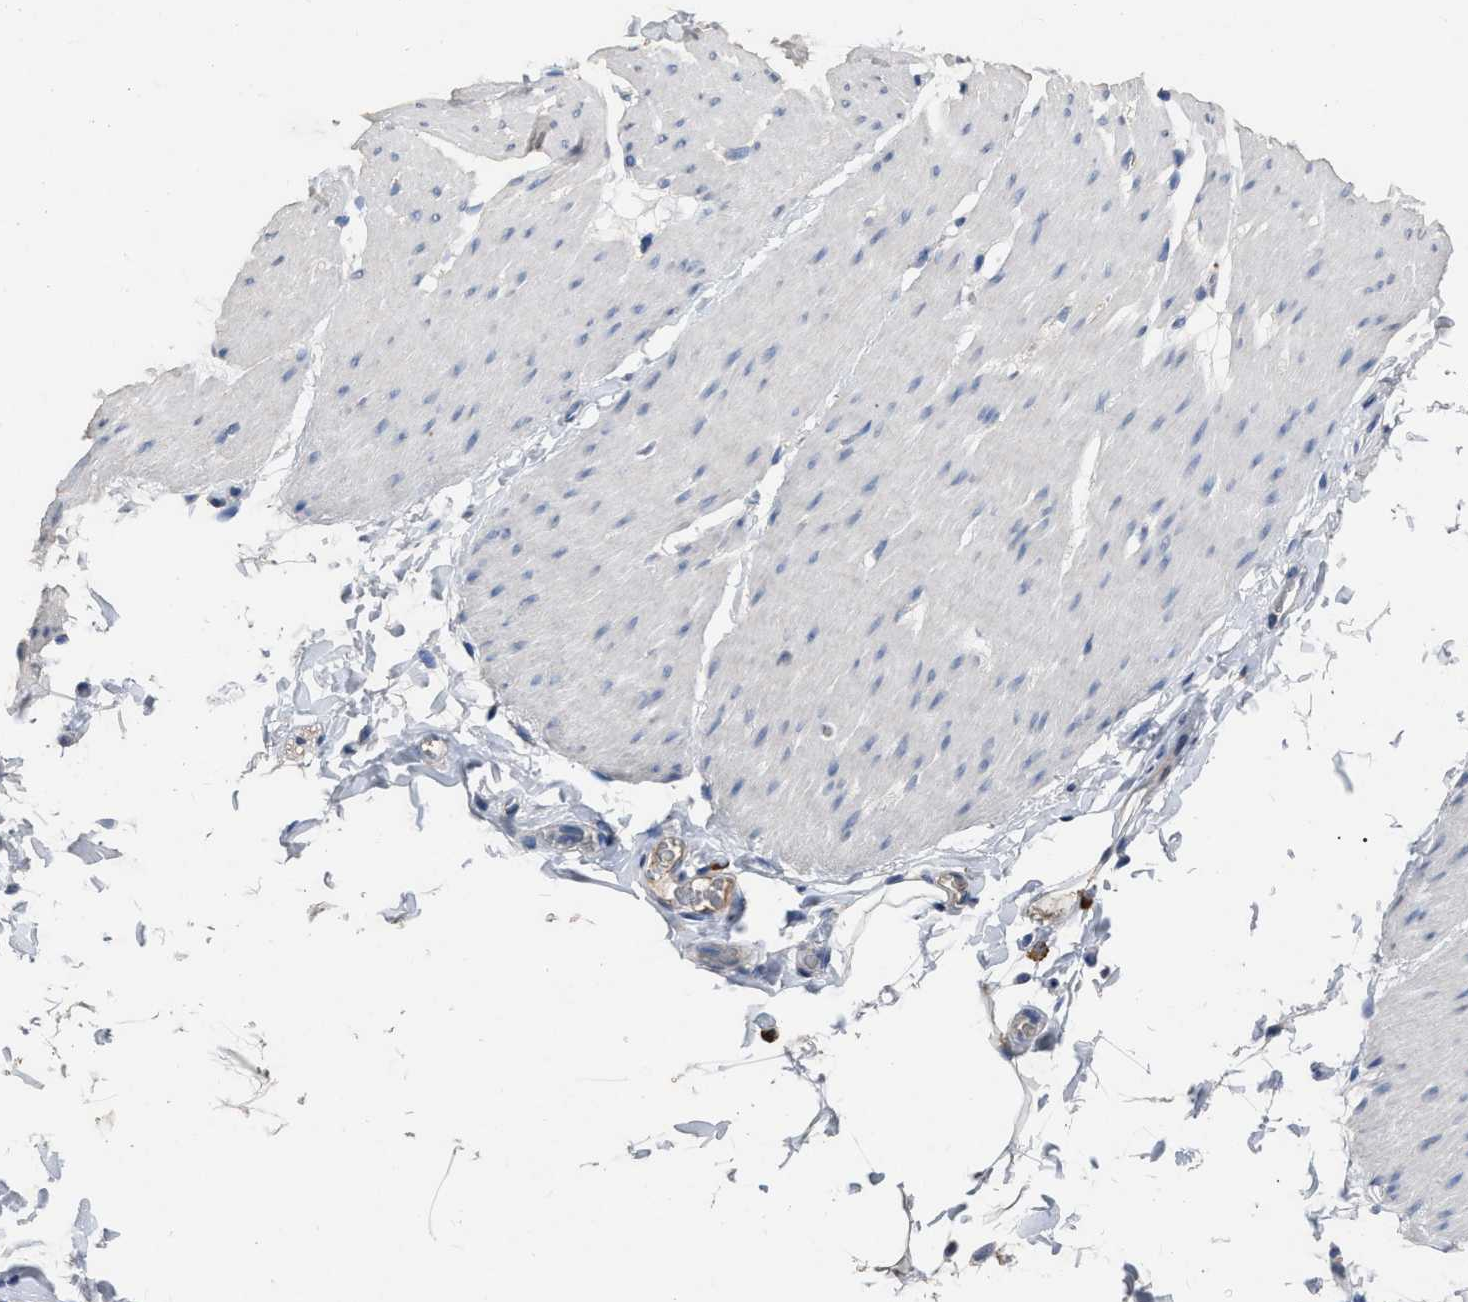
{"staining": {"intensity": "negative", "quantity": "none", "location": "none"}, "tissue": "smooth muscle", "cell_type": "Smooth muscle cells", "image_type": "normal", "snomed": [{"axis": "morphology", "description": "Normal tissue, NOS"}, {"axis": "topography", "description": "Smooth muscle"}, {"axis": "topography", "description": "Colon"}], "caption": "Immunohistochemistry histopathology image of normal smooth muscle: human smooth muscle stained with DAB demonstrates no significant protein staining in smooth muscle cells. (Stains: DAB (3,3'-diaminobenzidine) immunohistochemistry with hematoxylin counter stain, Microscopy: brightfield microscopy at high magnification).", "gene": "HABP2", "patient": {"sex": "male", "age": 67}}